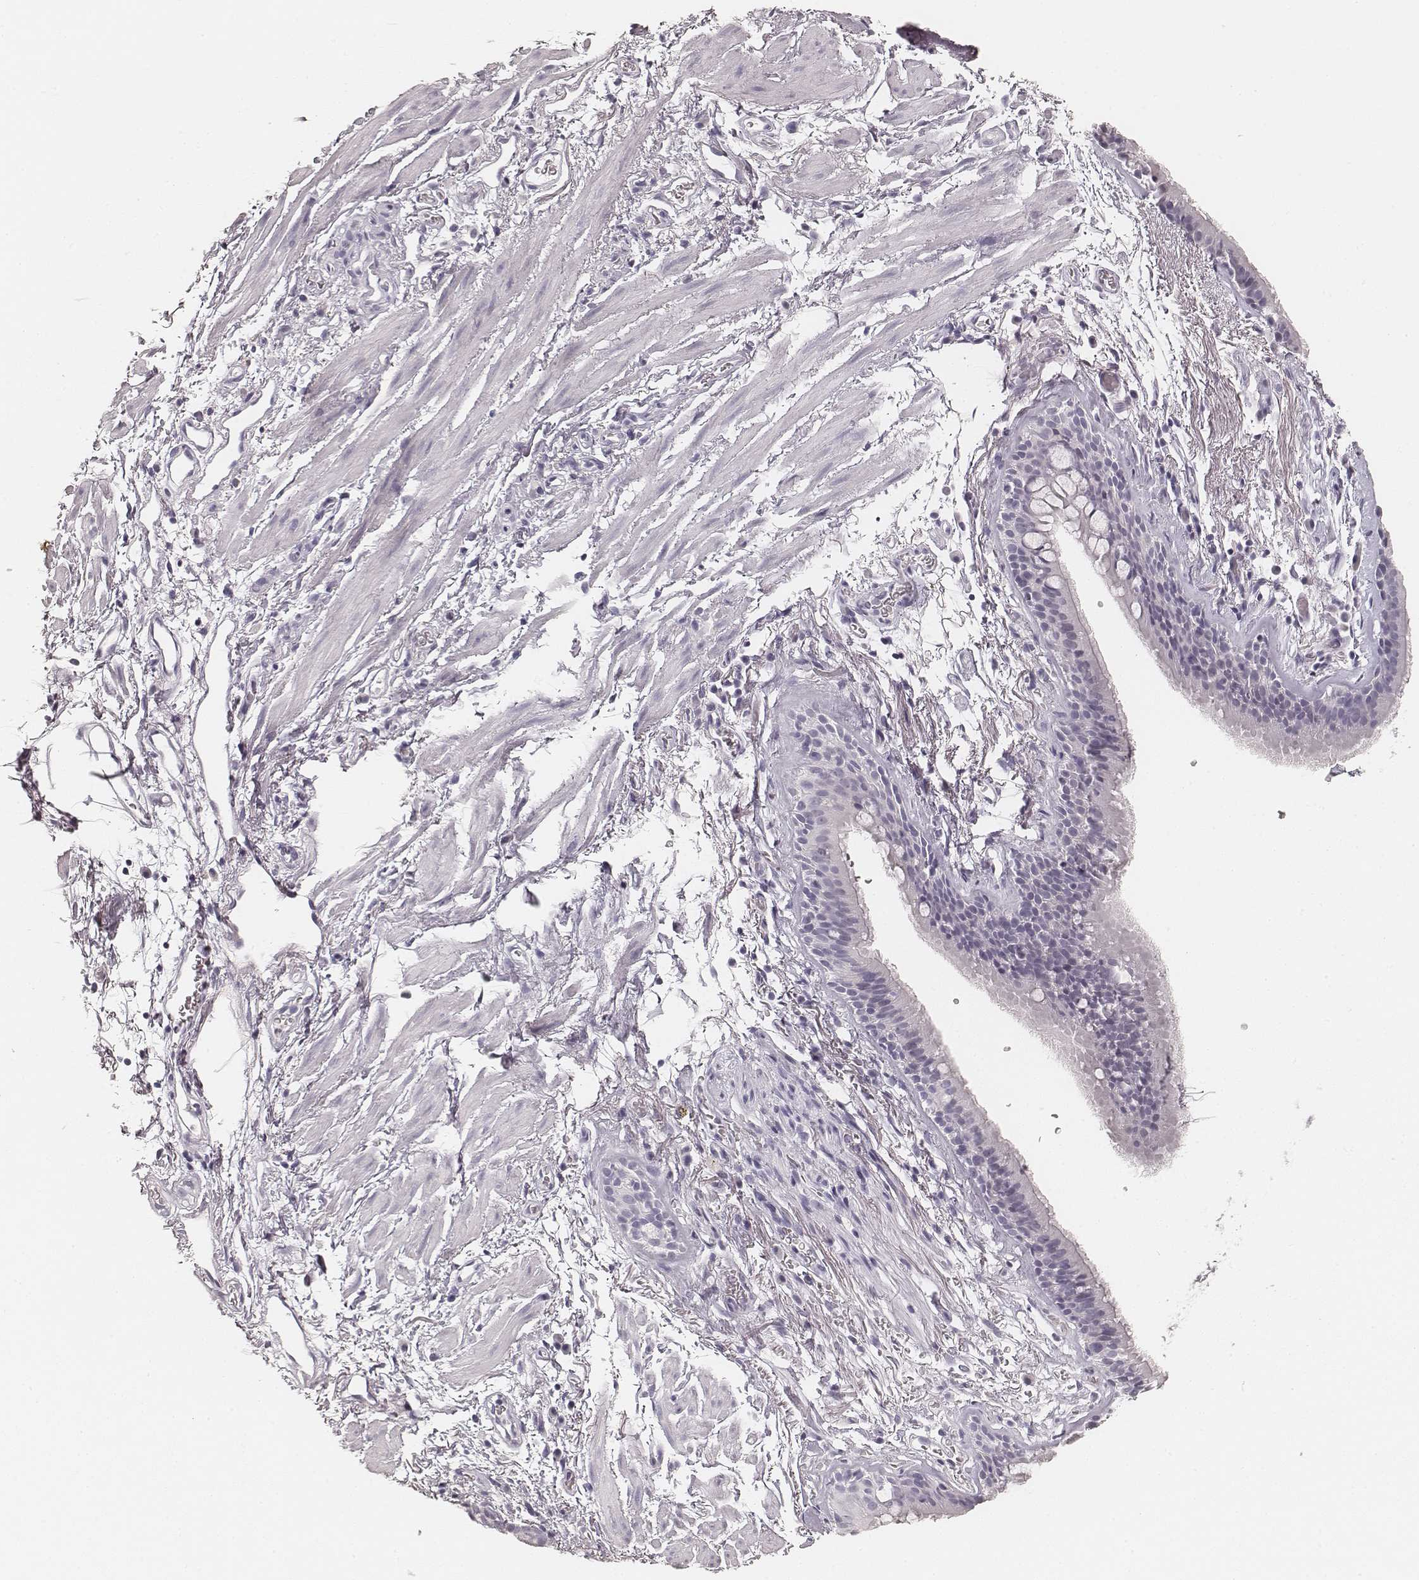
{"staining": {"intensity": "negative", "quantity": "none", "location": "none"}, "tissue": "bronchus", "cell_type": "Respiratory epithelial cells", "image_type": "normal", "snomed": [{"axis": "morphology", "description": "Normal tissue, NOS"}, {"axis": "topography", "description": "Cartilage tissue"}, {"axis": "topography", "description": "Bronchus"}], "caption": "The photomicrograph displays no significant positivity in respiratory epithelial cells of bronchus.", "gene": "HNF4G", "patient": {"sex": "male", "age": 58}}